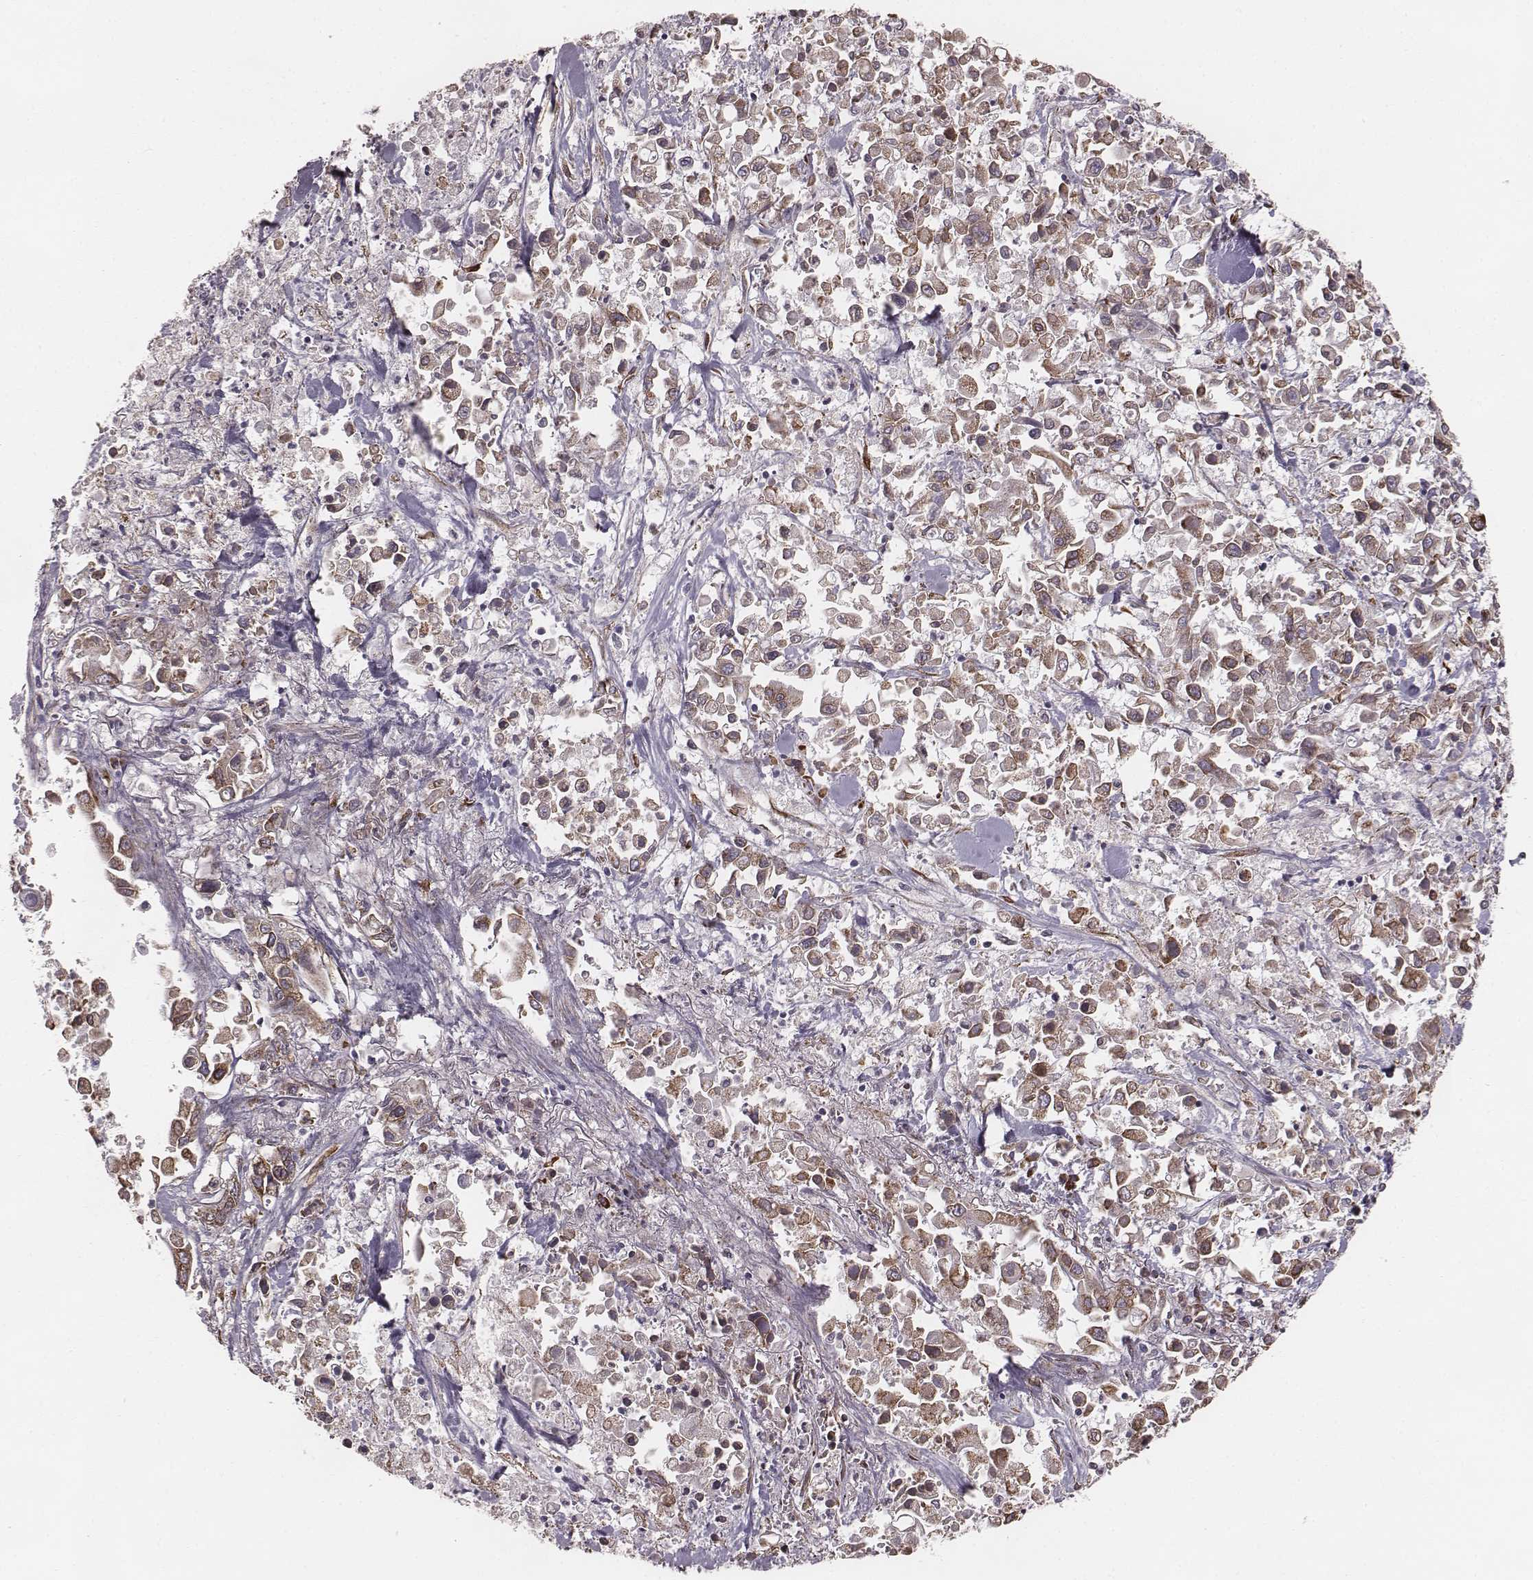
{"staining": {"intensity": "moderate", "quantity": ">75%", "location": "cytoplasmic/membranous"}, "tissue": "pancreatic cancer", "cell_type": "Tumor cells", "image_type": "cancer", "snomed": [{"axis": "morphology", "description": "Adenocarcinoma, NOS"}, {"axis": "topography", "description": "Pancreas"}], "caption": "Pancreatic cancer stained with a protein marker exhibits moderate staining in tumor cells.", "gene": "PALMD", "patient": {"sex": "female", "age": 83}}